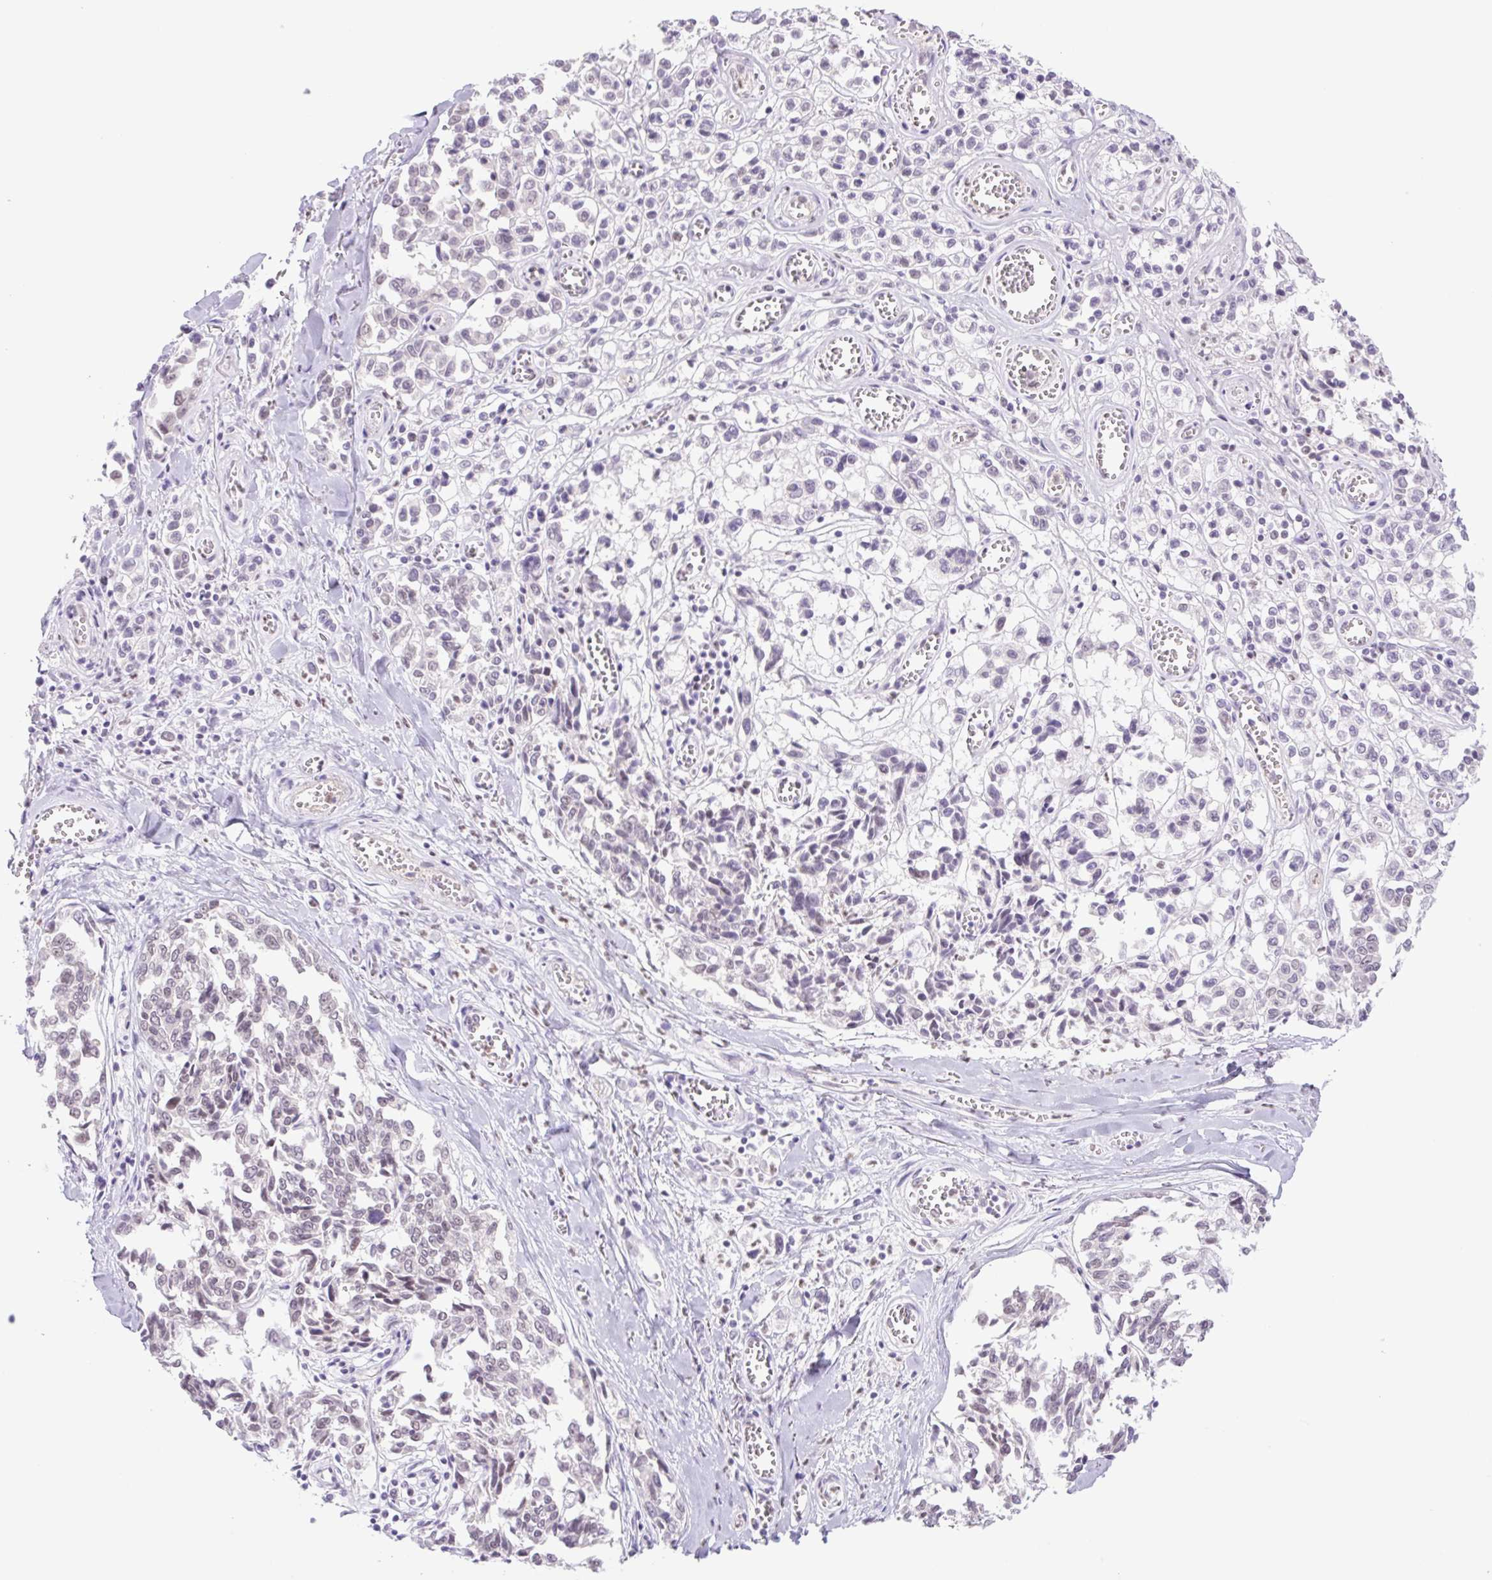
{"staining": {"intensity": "weak", "quantity": "25%-75%", "location": "nuclear"}, "tissue": "melanoma", "cell_type": "Tumor cells", "image_type": "cancer", "snomed": [{"axis": "morphology", "description": "Malignant melanoma, NOS"}, {"axis": "topography", "description": "Skin"}], "caption": "Tumor cells exhibit low levels of weak nuclear staining in about 25%-75% of cells in malignant melanoma.", "gene": "TLE3", "patient": {"sex": "female", "age": 64}}